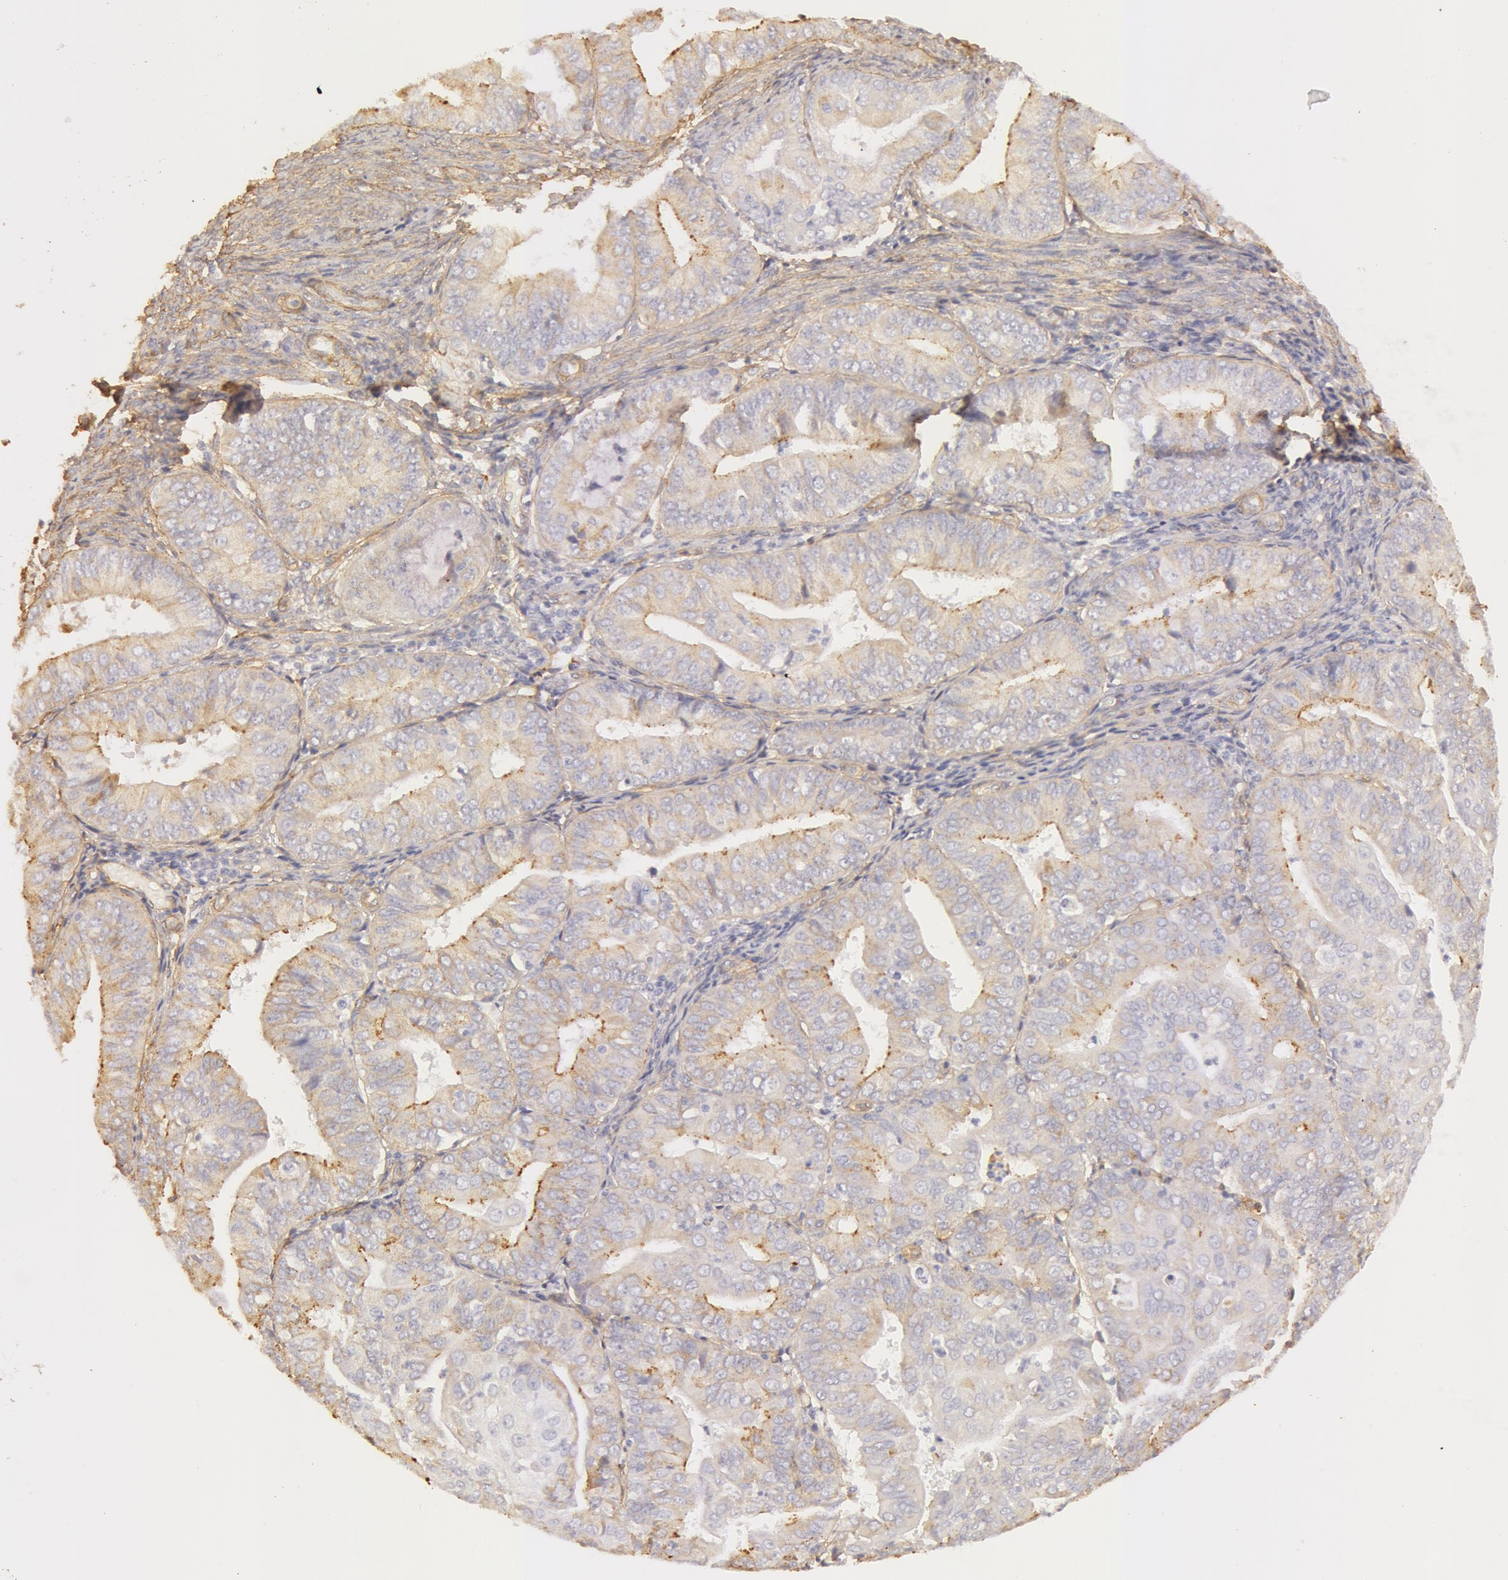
{"staining": {"intensity": "weak", "quantity": ">75%", "location": "cytoplasmic/membranous"}, "tissue": "endometrial cancer", "cell_type": "Tumor cells", "image_type": "cancer", "snomed": [{"axis": "morphology", "description": "Adenocarcinoma, NOS"}, {"axis": "topography", "description": "Endometrium"}], "caption": "The histopathology image shows immunohistochemical staining of endometrial cancer (adenocarcinoma). There is weak cytoplasmic/membranous positivity is identified in about >75% of tumor cells.", "gene": "COL4A1", "patient": {"sex": "female", "age": 79}}